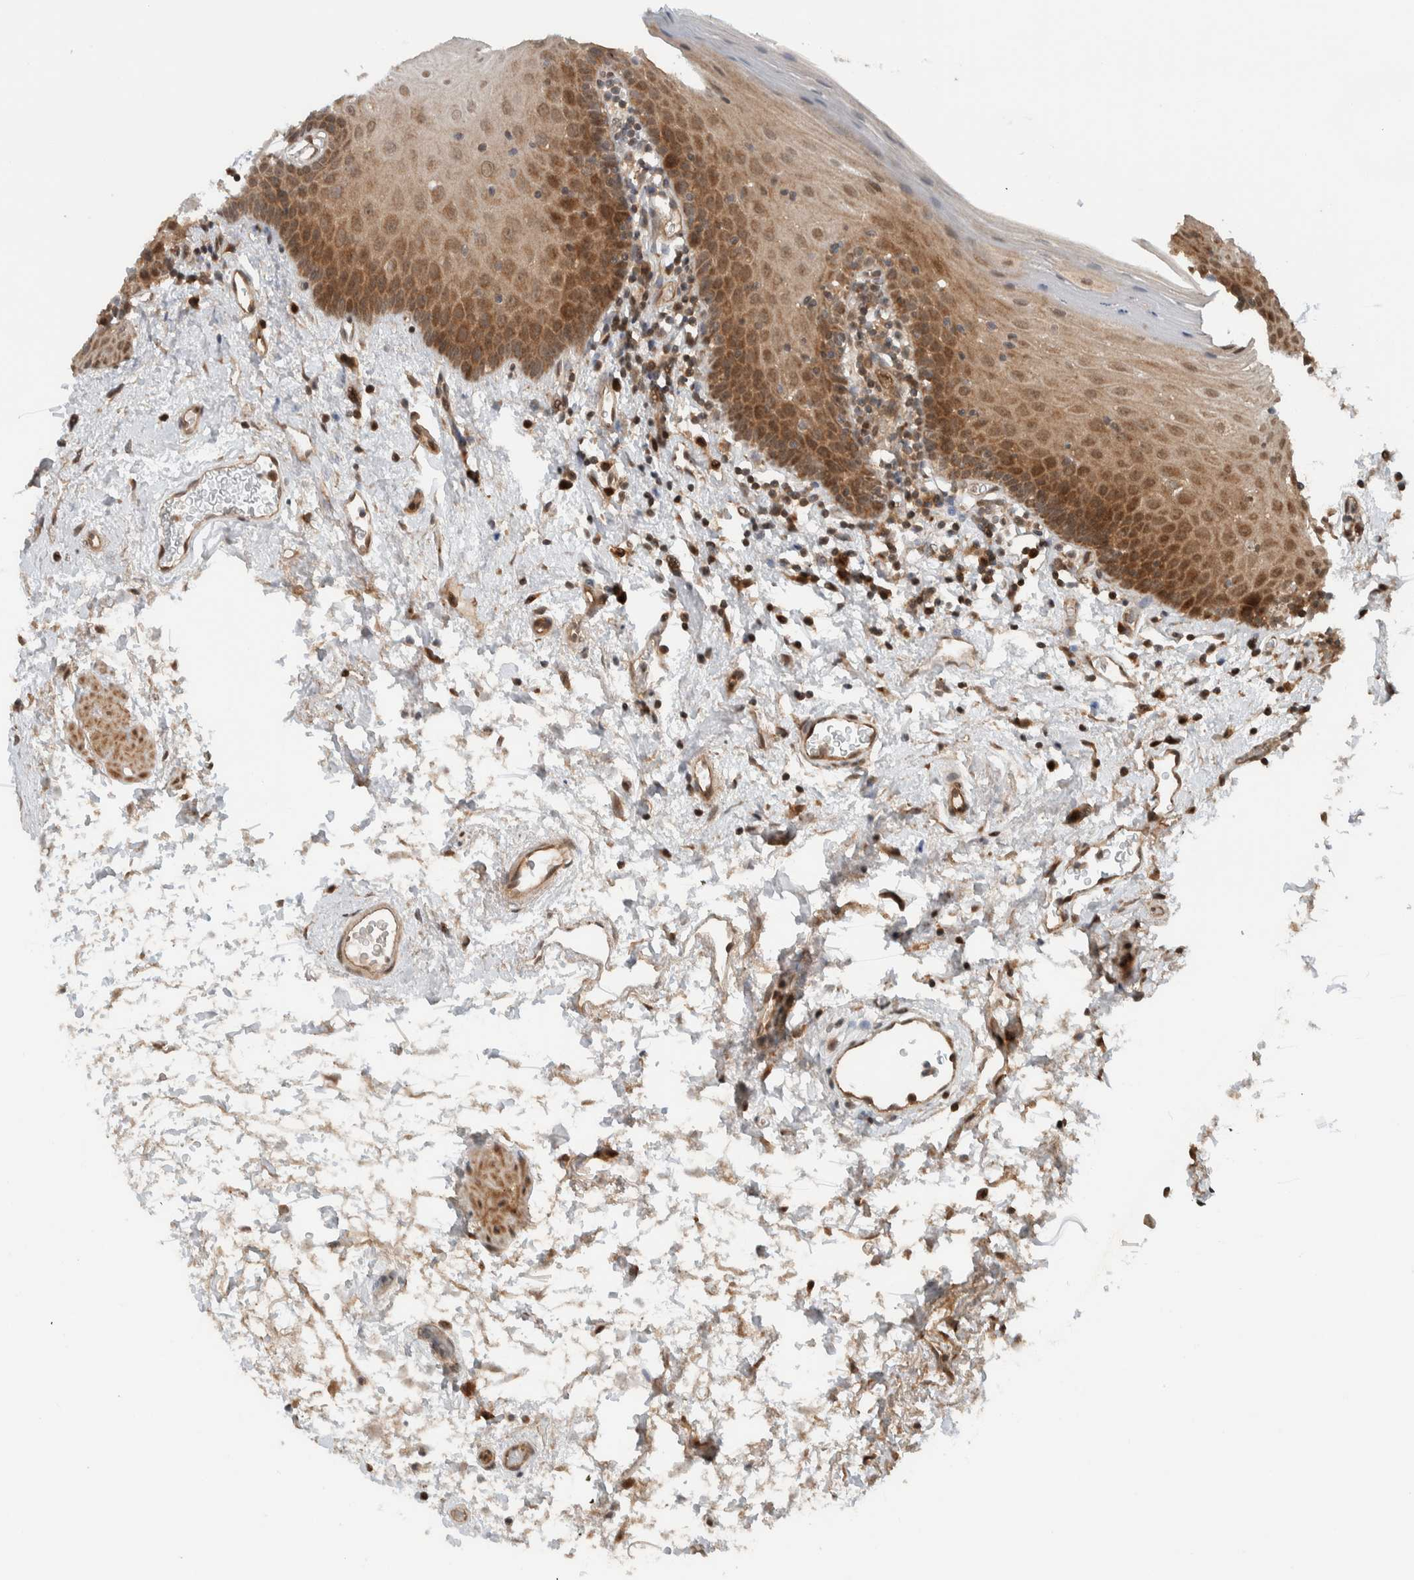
{"staining": {"intensity": "moderate", "quantity": "25%-75%", "location": "cytoplasmic/membranous"}, "tissue": "oral mucosa", "cell_type": "Squamous epithelial cells", "image_type": "normal", "snomed": [{"axis": "morphology", "description": "Normal tissue, NOS"}, {"axis": "topography", "description": "Oral tissue"}], "caption": "A brown stain labels moderate cytoplasmic/membranous staining of a protein in squamous epithelial cells of benign oral mucosa. The protein is shown in brown color, while the nuclei are stained blue.", "gene": "KLHL6", "patient": {"sex": "male", "age": 66}}